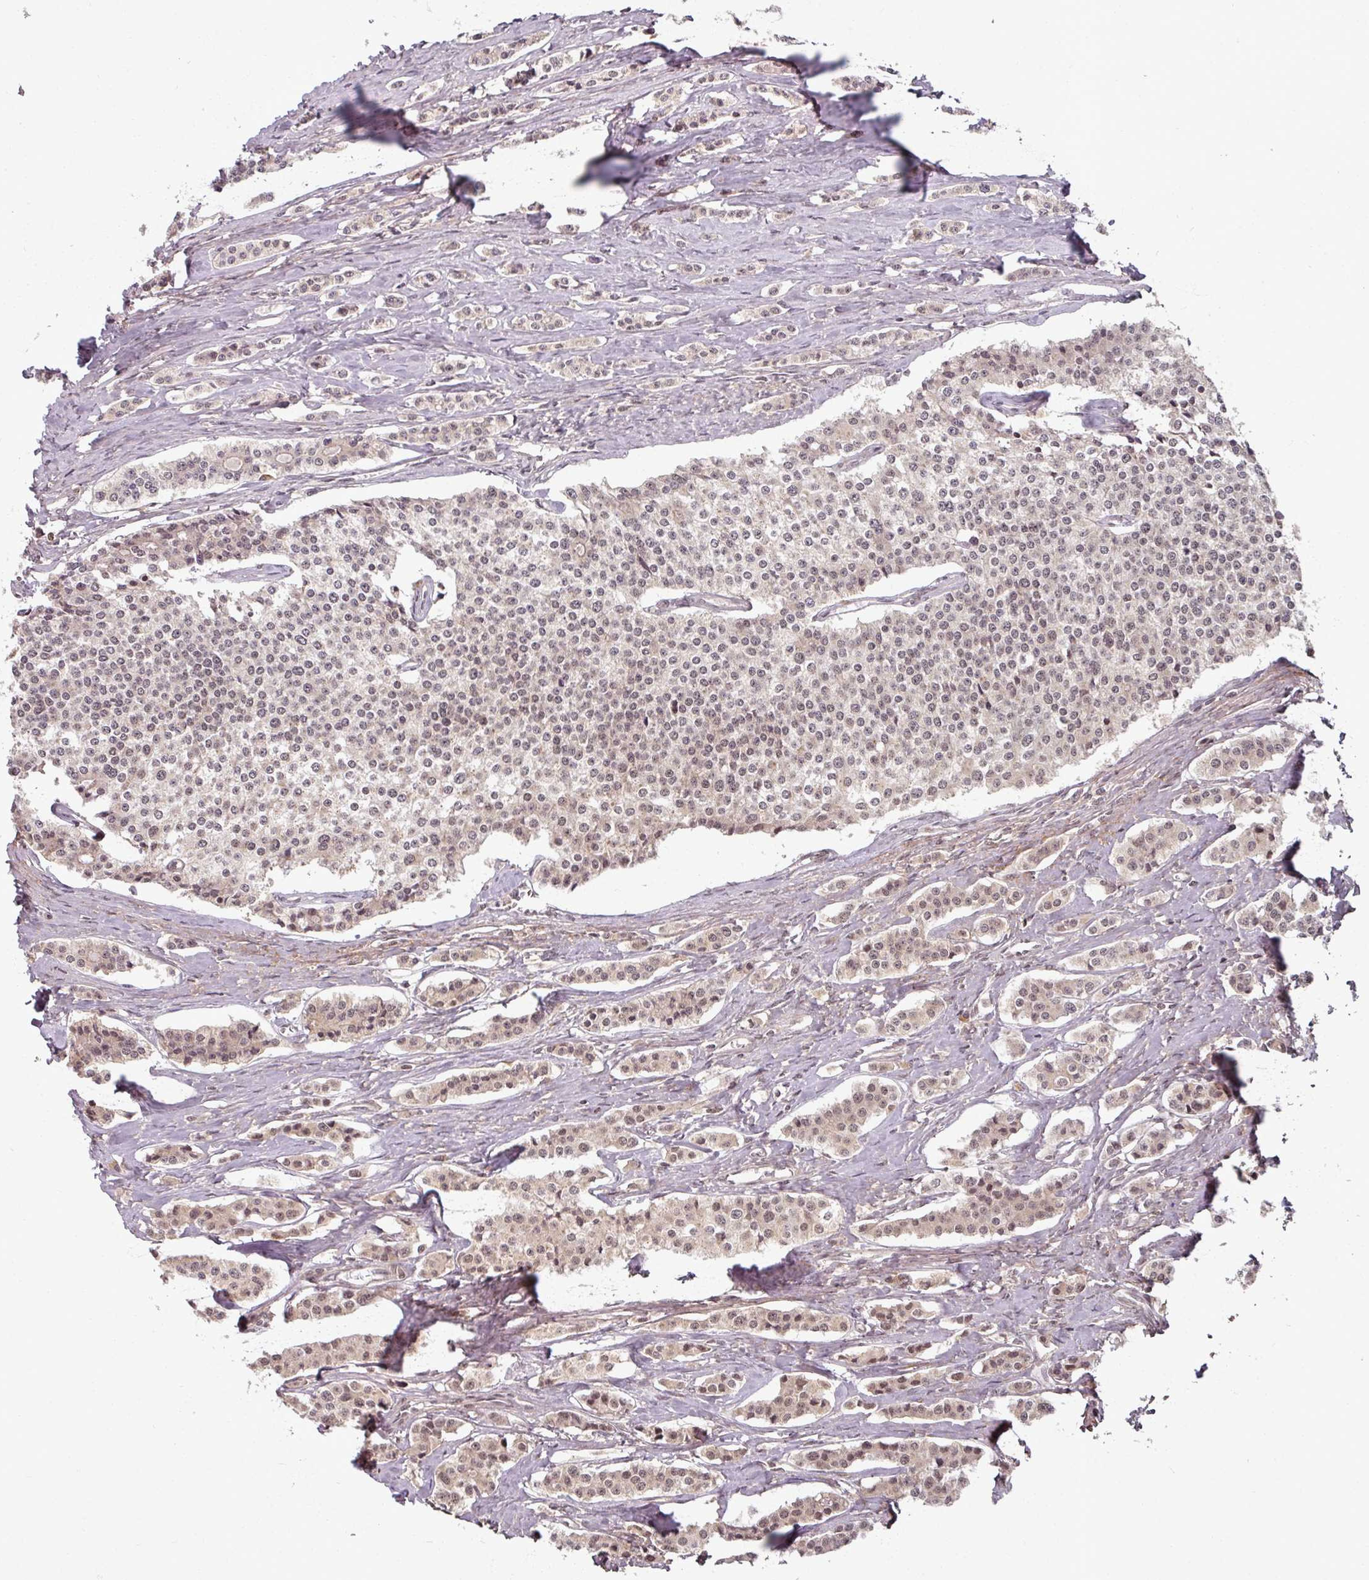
{"staining": {"intensity": "weak", "quantity": "25%-75%", "location": "nuclear"}, "tissue": "carcinoid", "cell_type": "Tumor cells", "image_type": "cancer", "snomed": [{"axis": "morphology", "description": "Carcinoid, malignant, NOS"}, {"axis": "topography", "description": "Small intestine"}], "caption": "The photomicrograph exhibits staining of carcinoid, revealing weak nuclear protein expression (brown color) within tumor cells.", "gene": "POLR2G", "patient": {"sex": "male", "age": 63}}